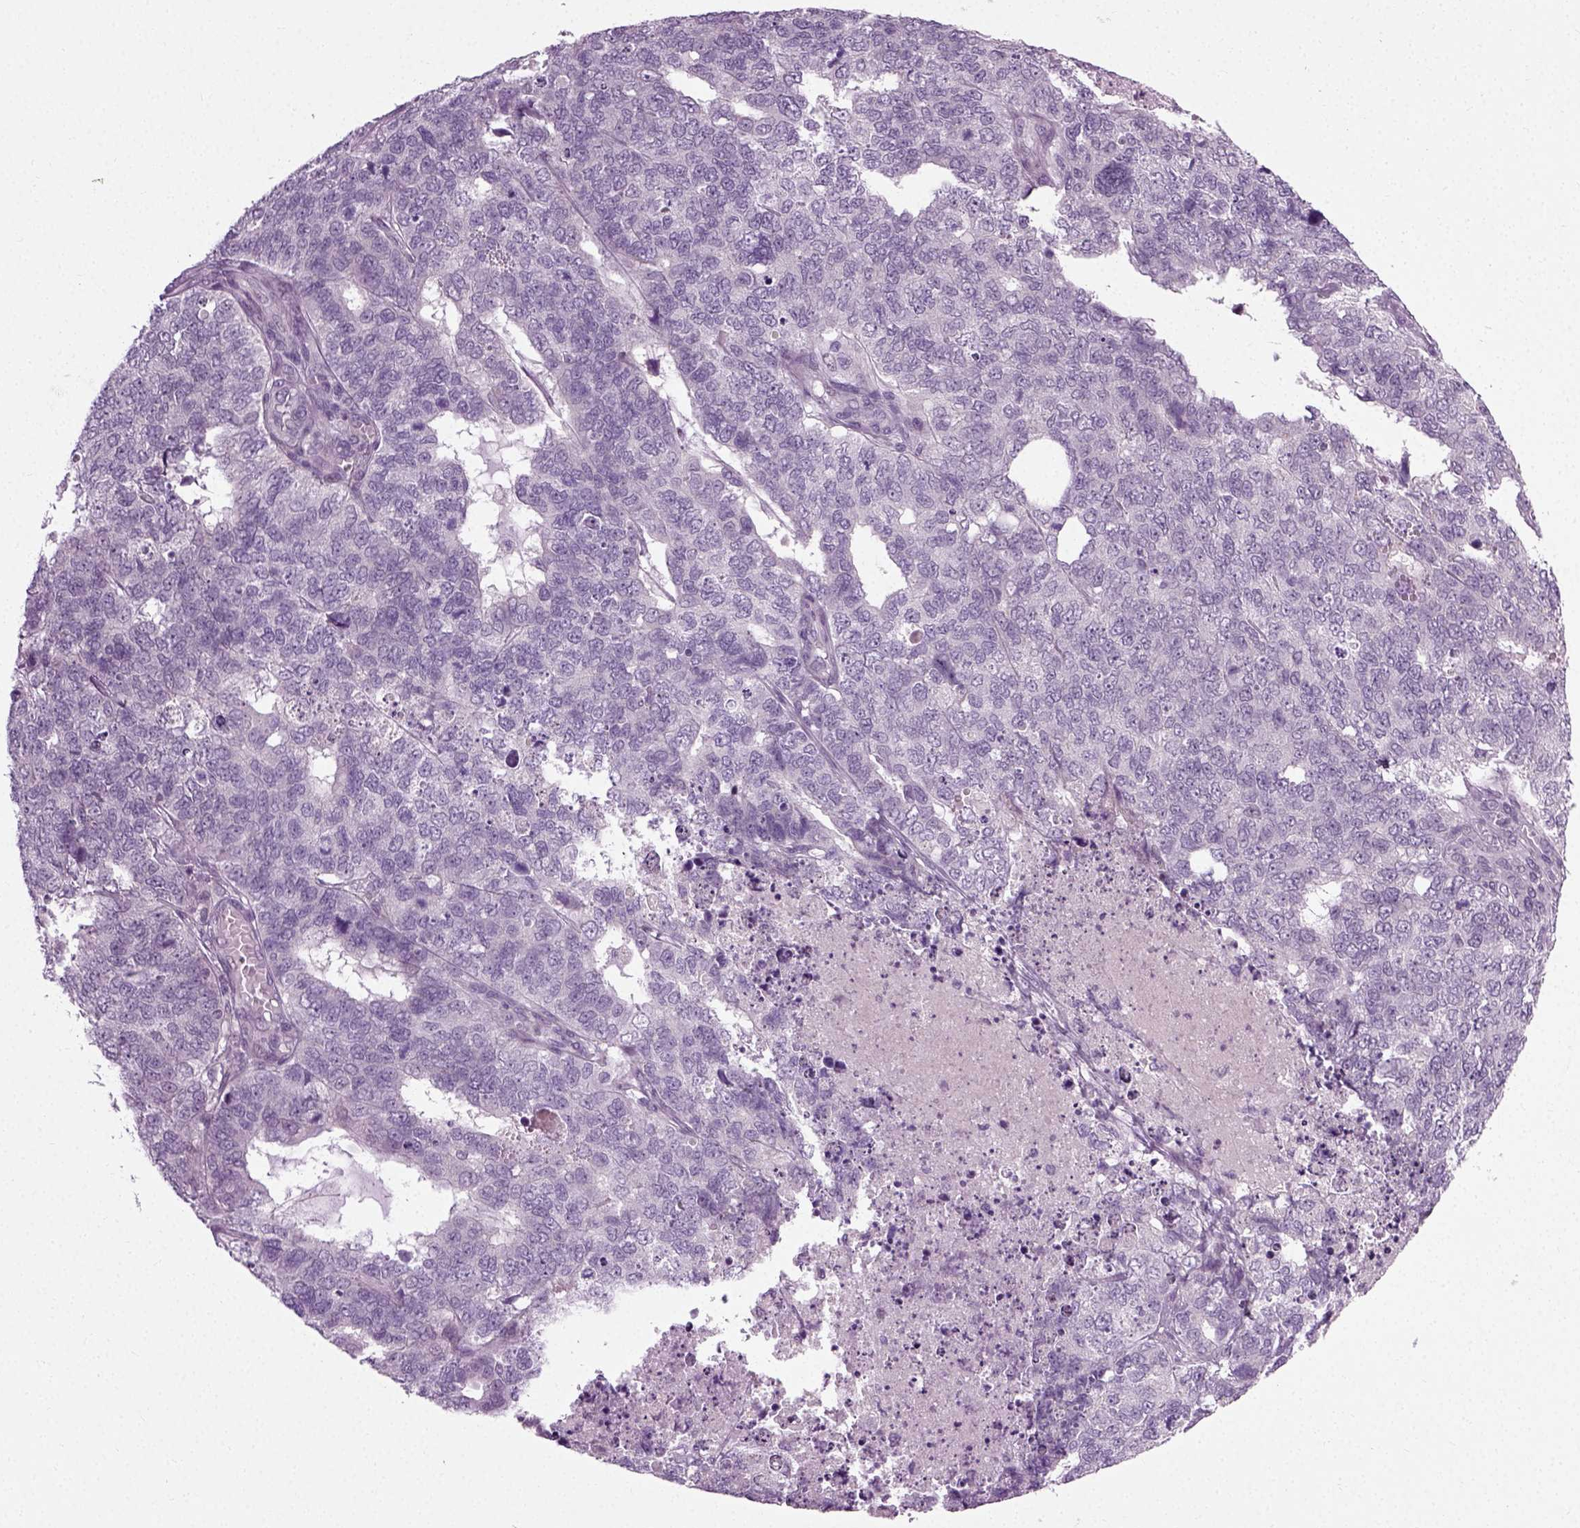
{"staining": {"intensity": "negative", "quantity": "none", "location": "none"}, "tissue": "cervical cancer", "cell_type": "Tumor cells", "image_type": "cancer", "snomed": [{"axis": "morphology", "description": "Squamous cell carcinoma, NOS"}, {"axis": "topography", "description": "Cervix"}], "caption": "High power microscopy image of an immunohistochemistry photomicrograph of cervical squamous cell carcinoma, revealing no significant positivity in tumor cells.", "gene": "SCG5", "patient": {"sex": "female", "age": 63}}